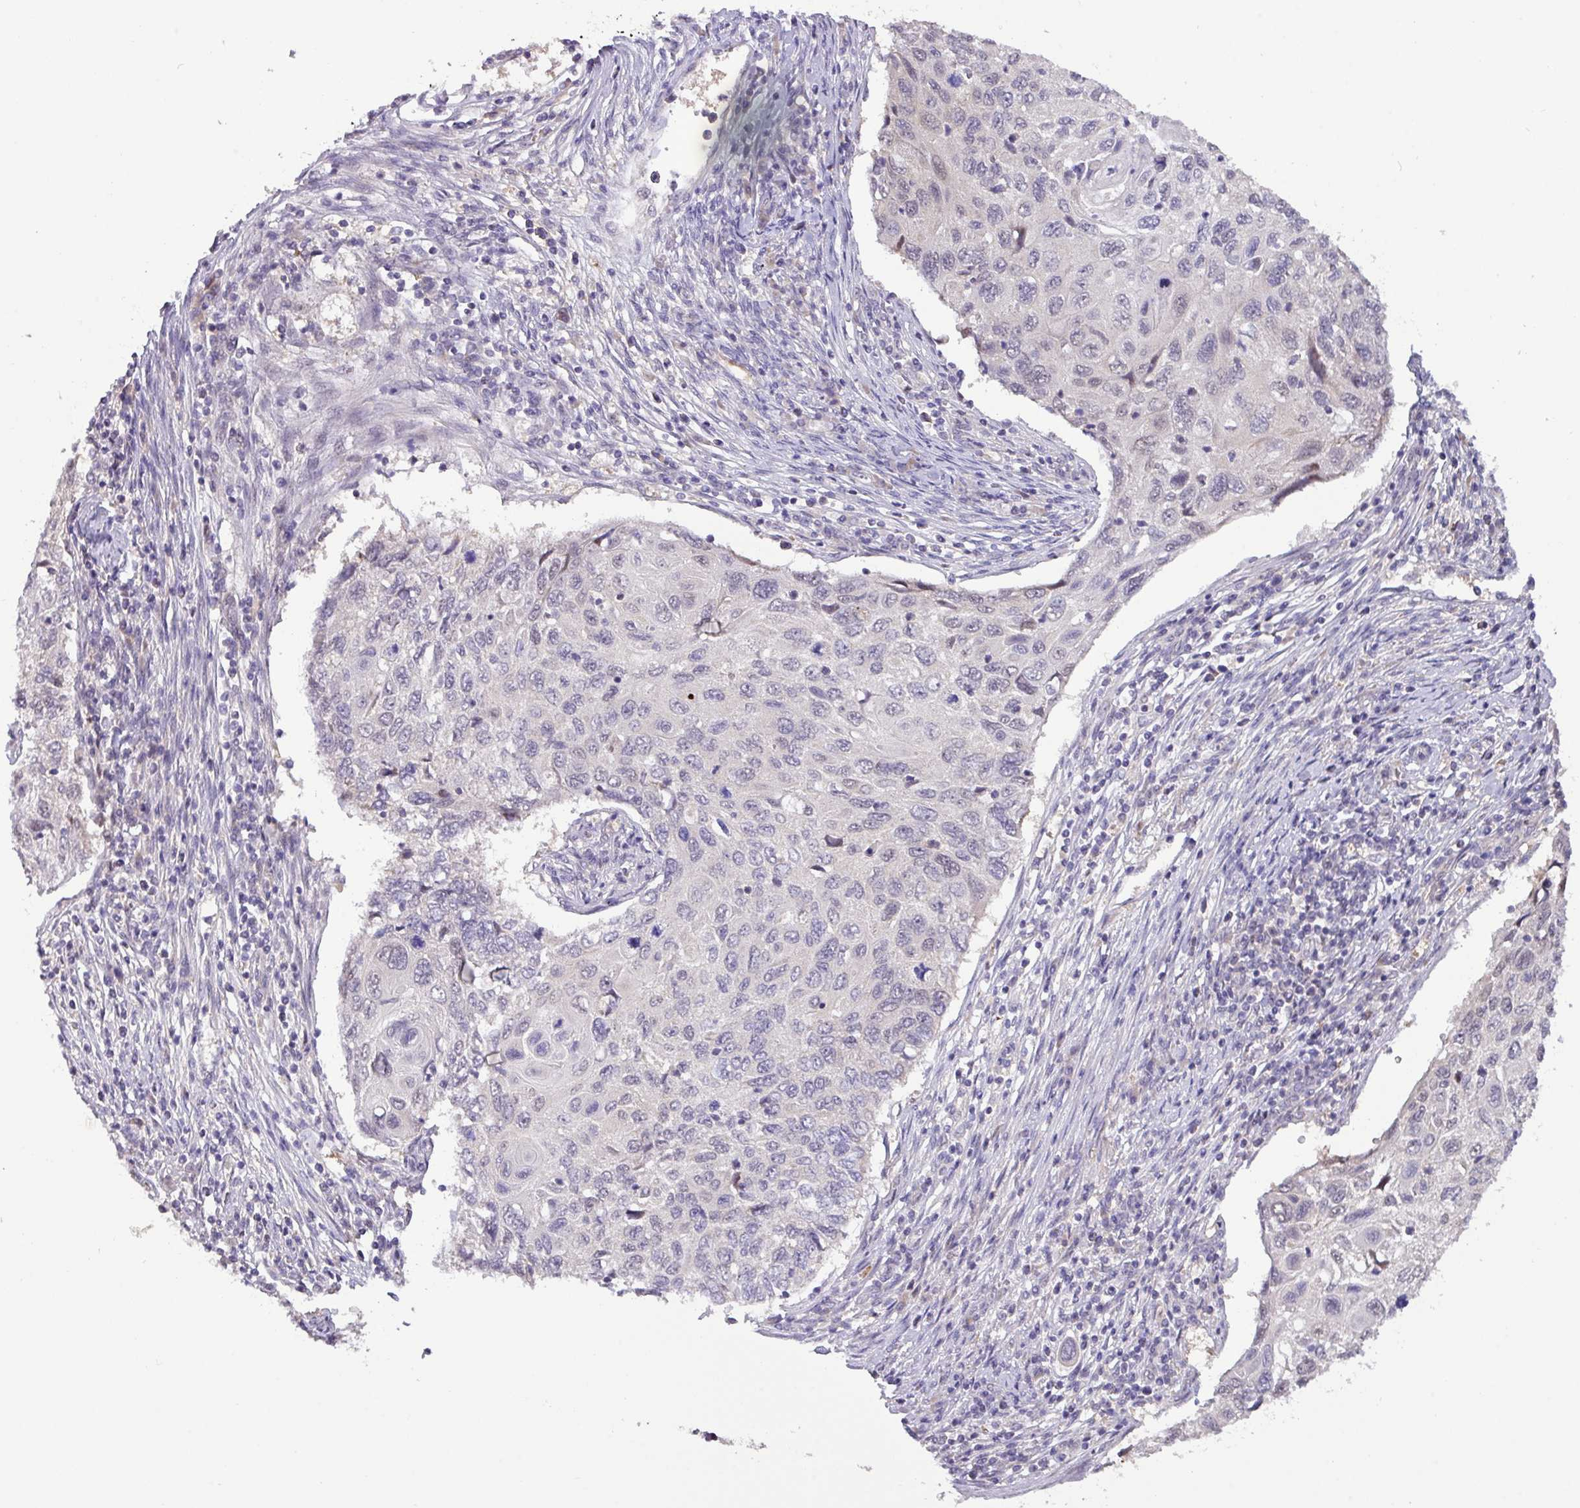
{"staining": {"intensity": "negative", "quantity": "none", "location": "none"}, "tissue": "cervical cancer", "cell_type": "Tumor cells", "image_type": "cancer", "snomed": [{"axis": "morphology", "description": "Squamous cell carcinoma, NOS"}, {"axis": "topography", "description": "Cervix"}], "caption": "This is an immunohistochemistry (IHC) photomicrograph of human squamous cell carcinoma (cervical). There is no positivity in tumor cells.", "gene": "RIPPLY1", "patient": {"sex": "female", "age": 70}}